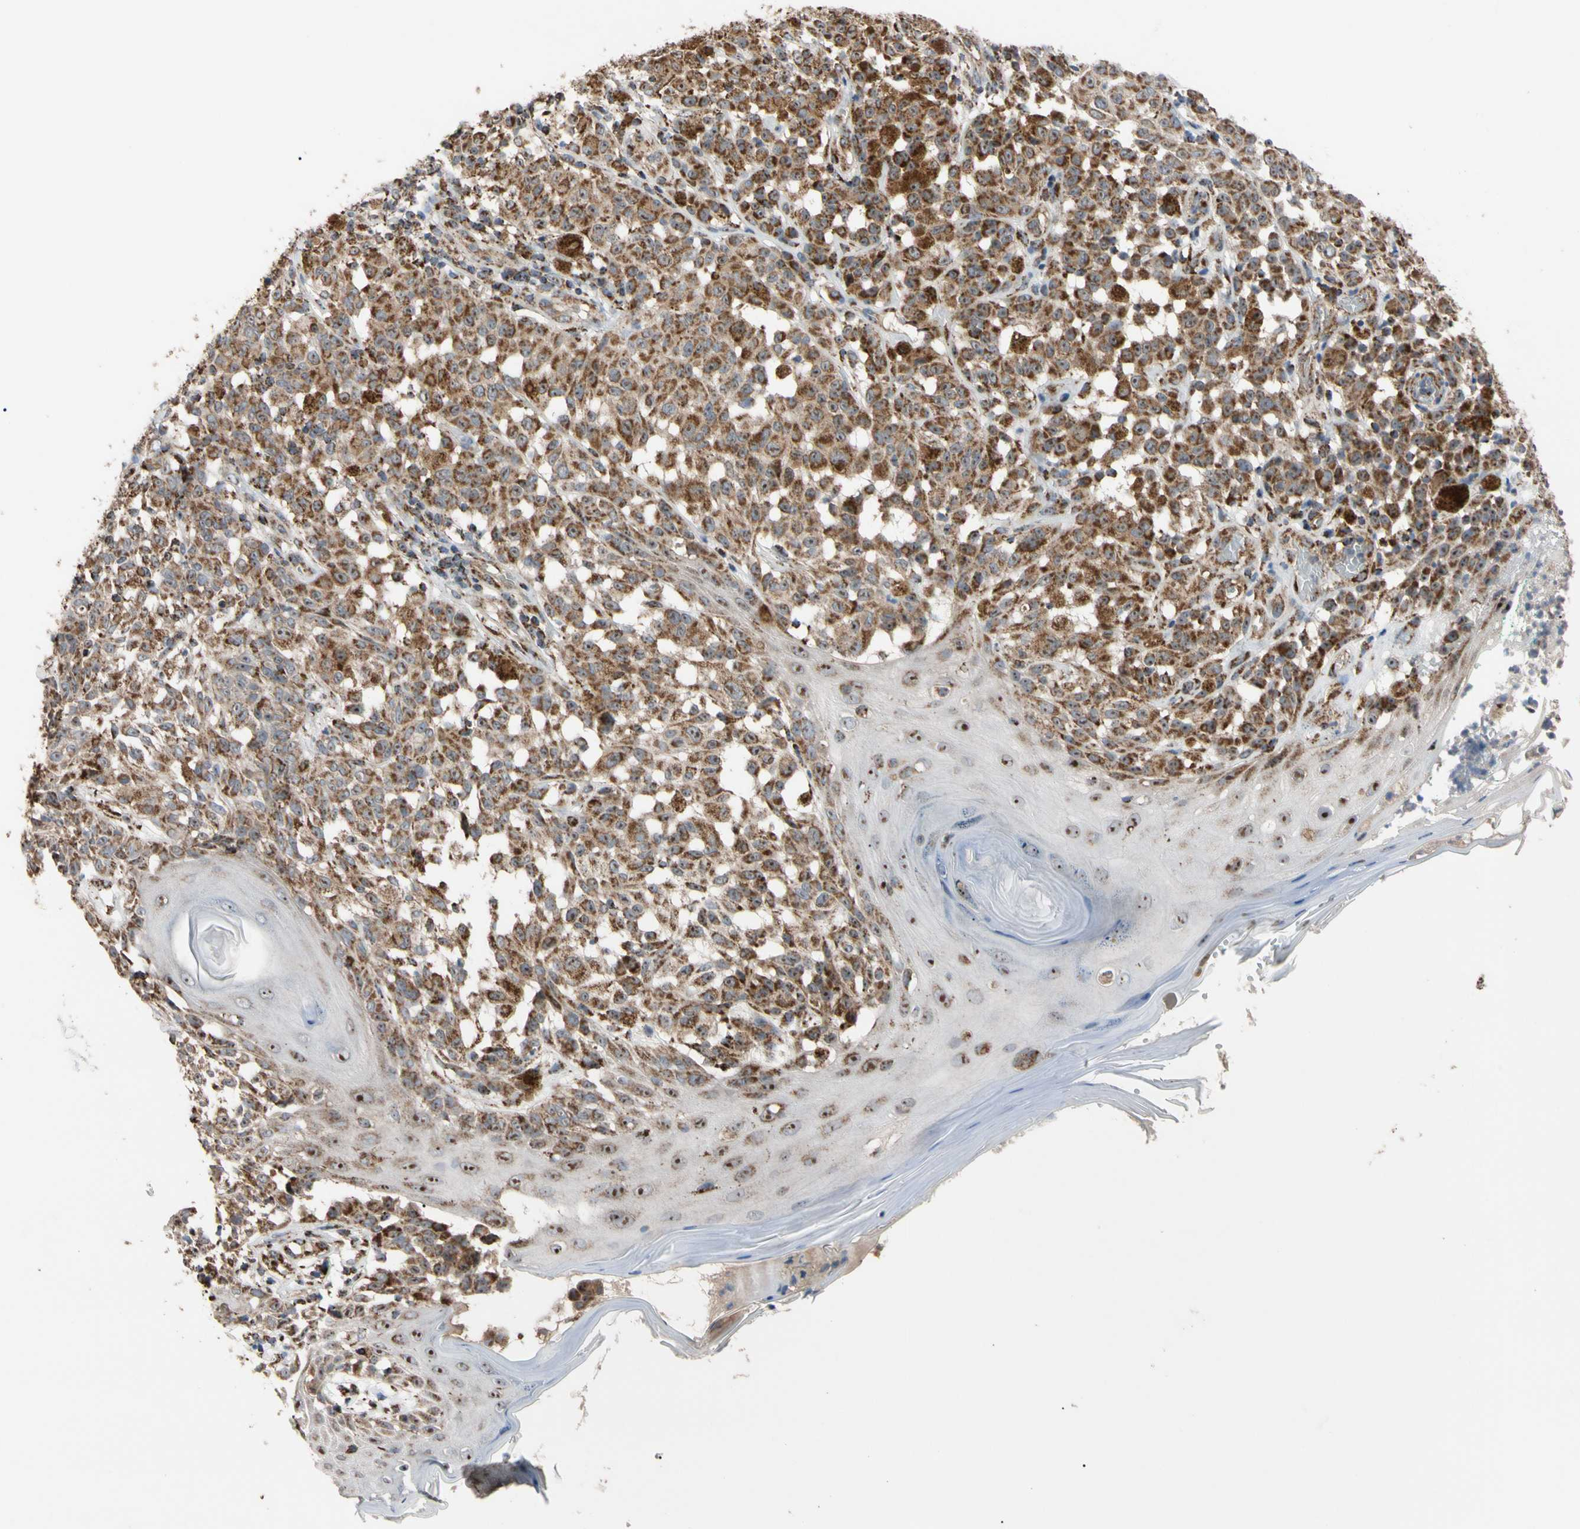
{"staining": {"intensity": "strong", "quantity": ">75%", "location": "cytoplasmic/membranous"}, "tissue": "melanoma", "cell_type": "Tumor cells", "image_type": "cancer", "snomed": [{"axis": "morphology", "description": "Malignant melanoma, NOS"}, {"axis": "topography", "description": "Skin"}], "caption": "Immunohistochemistry (DAB (3,3'-diaminobenzidine)) staining of melanoma shows strong cytoplasmic/membranous protein positivity in about >75% of tumor cells. The staining is performed using DAB brown chromogen to label protein expression. The nuclei are counter-stained blue using hematoxylin.", "gene": "FAM110B", "patient": {"sex": "female", "age": 46}}